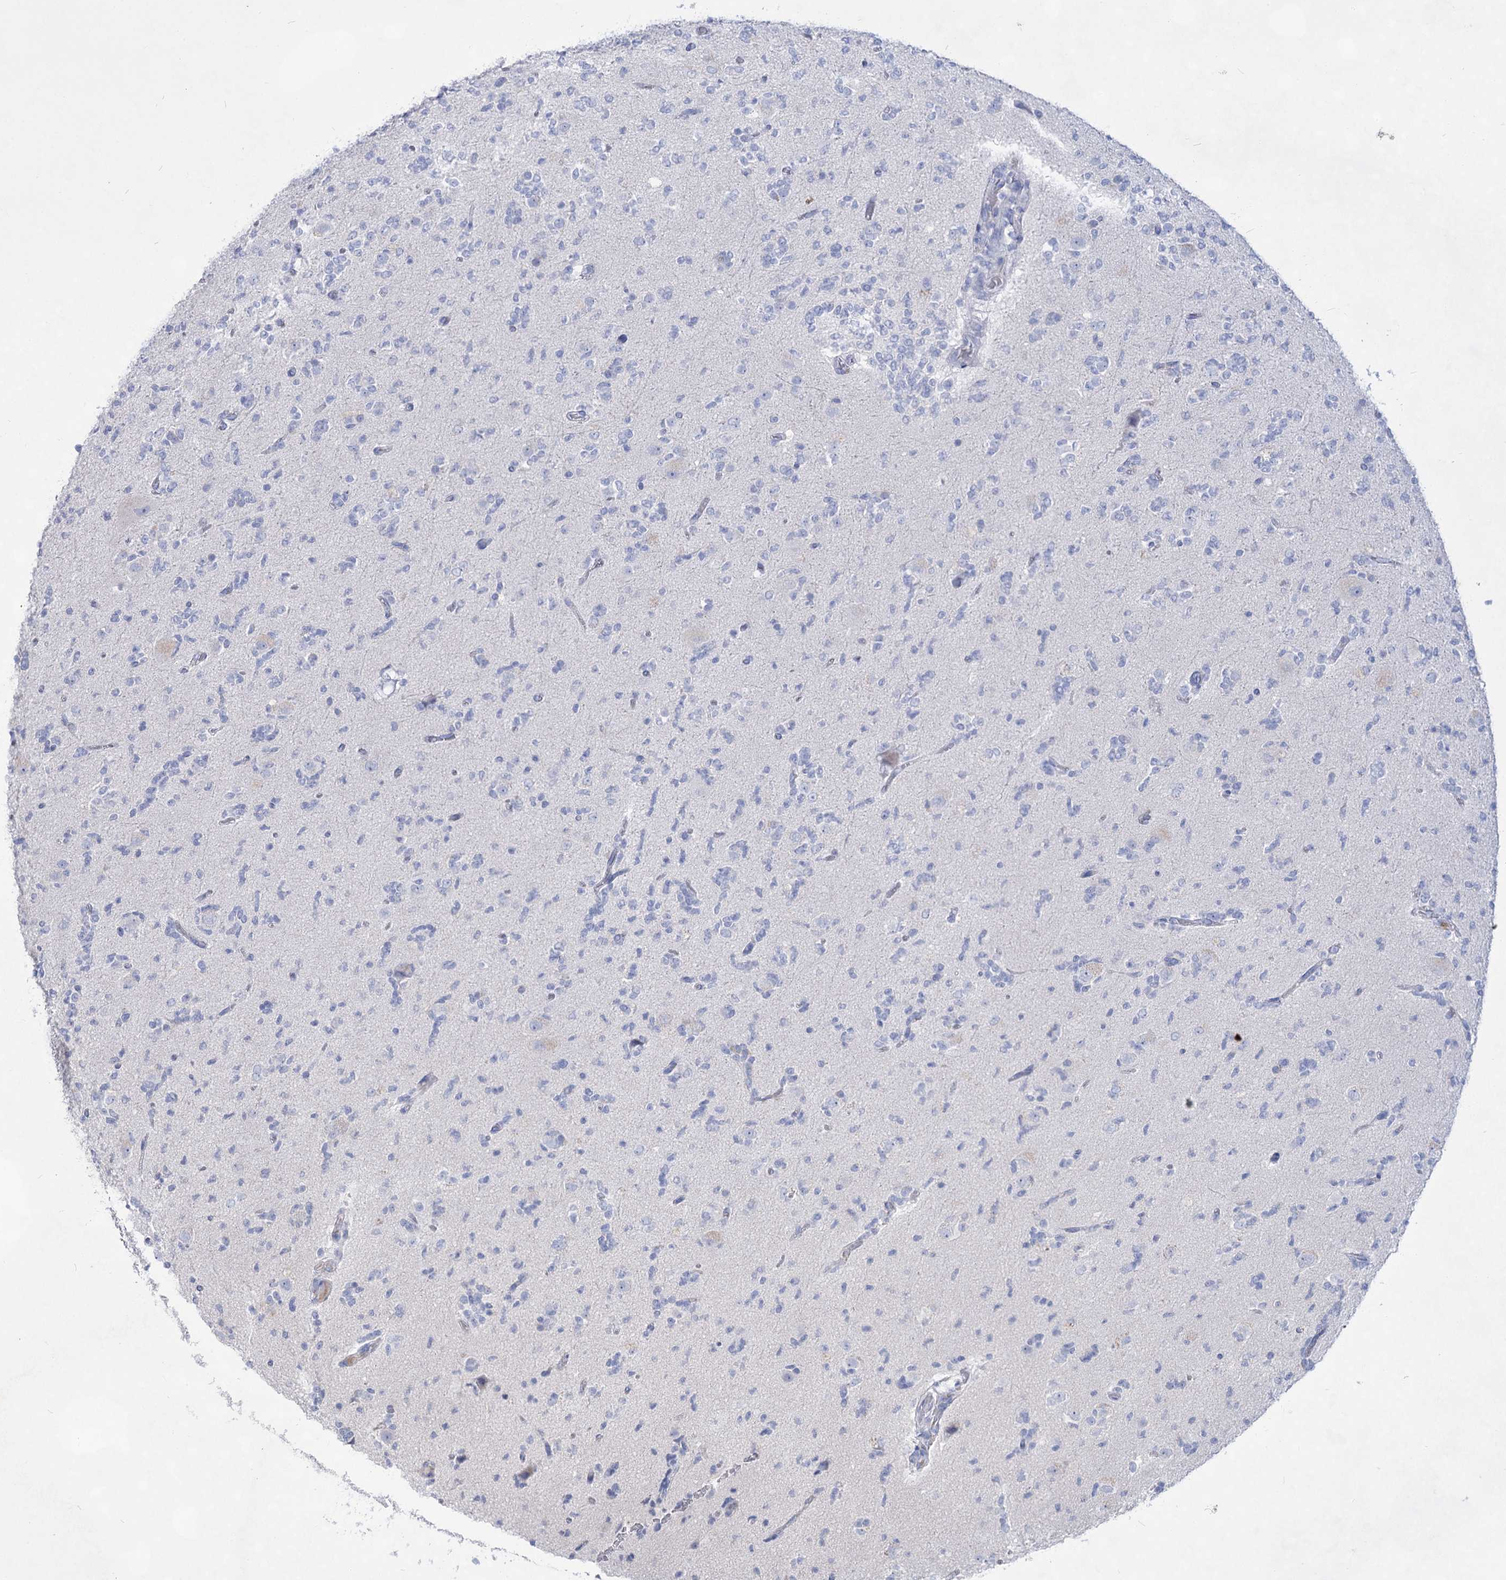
{"staining": {"intensity": "negative", "quantity": "none", "location": "none"}, "tissue": "glioma", "cell_type": "Tumor cells", "image_type": "cancer", "snomed": [{"axis": "morphology", "description": "Glioma, malignant, High grade"}, {"axis": "topography", "description": "Brain"}], "caption": "Glioma was stained to show a protein in brown. There is no significant positivity in tumor cells.", "gene": "ACRV1", "patient": {"sex": "female", "age": 62}}